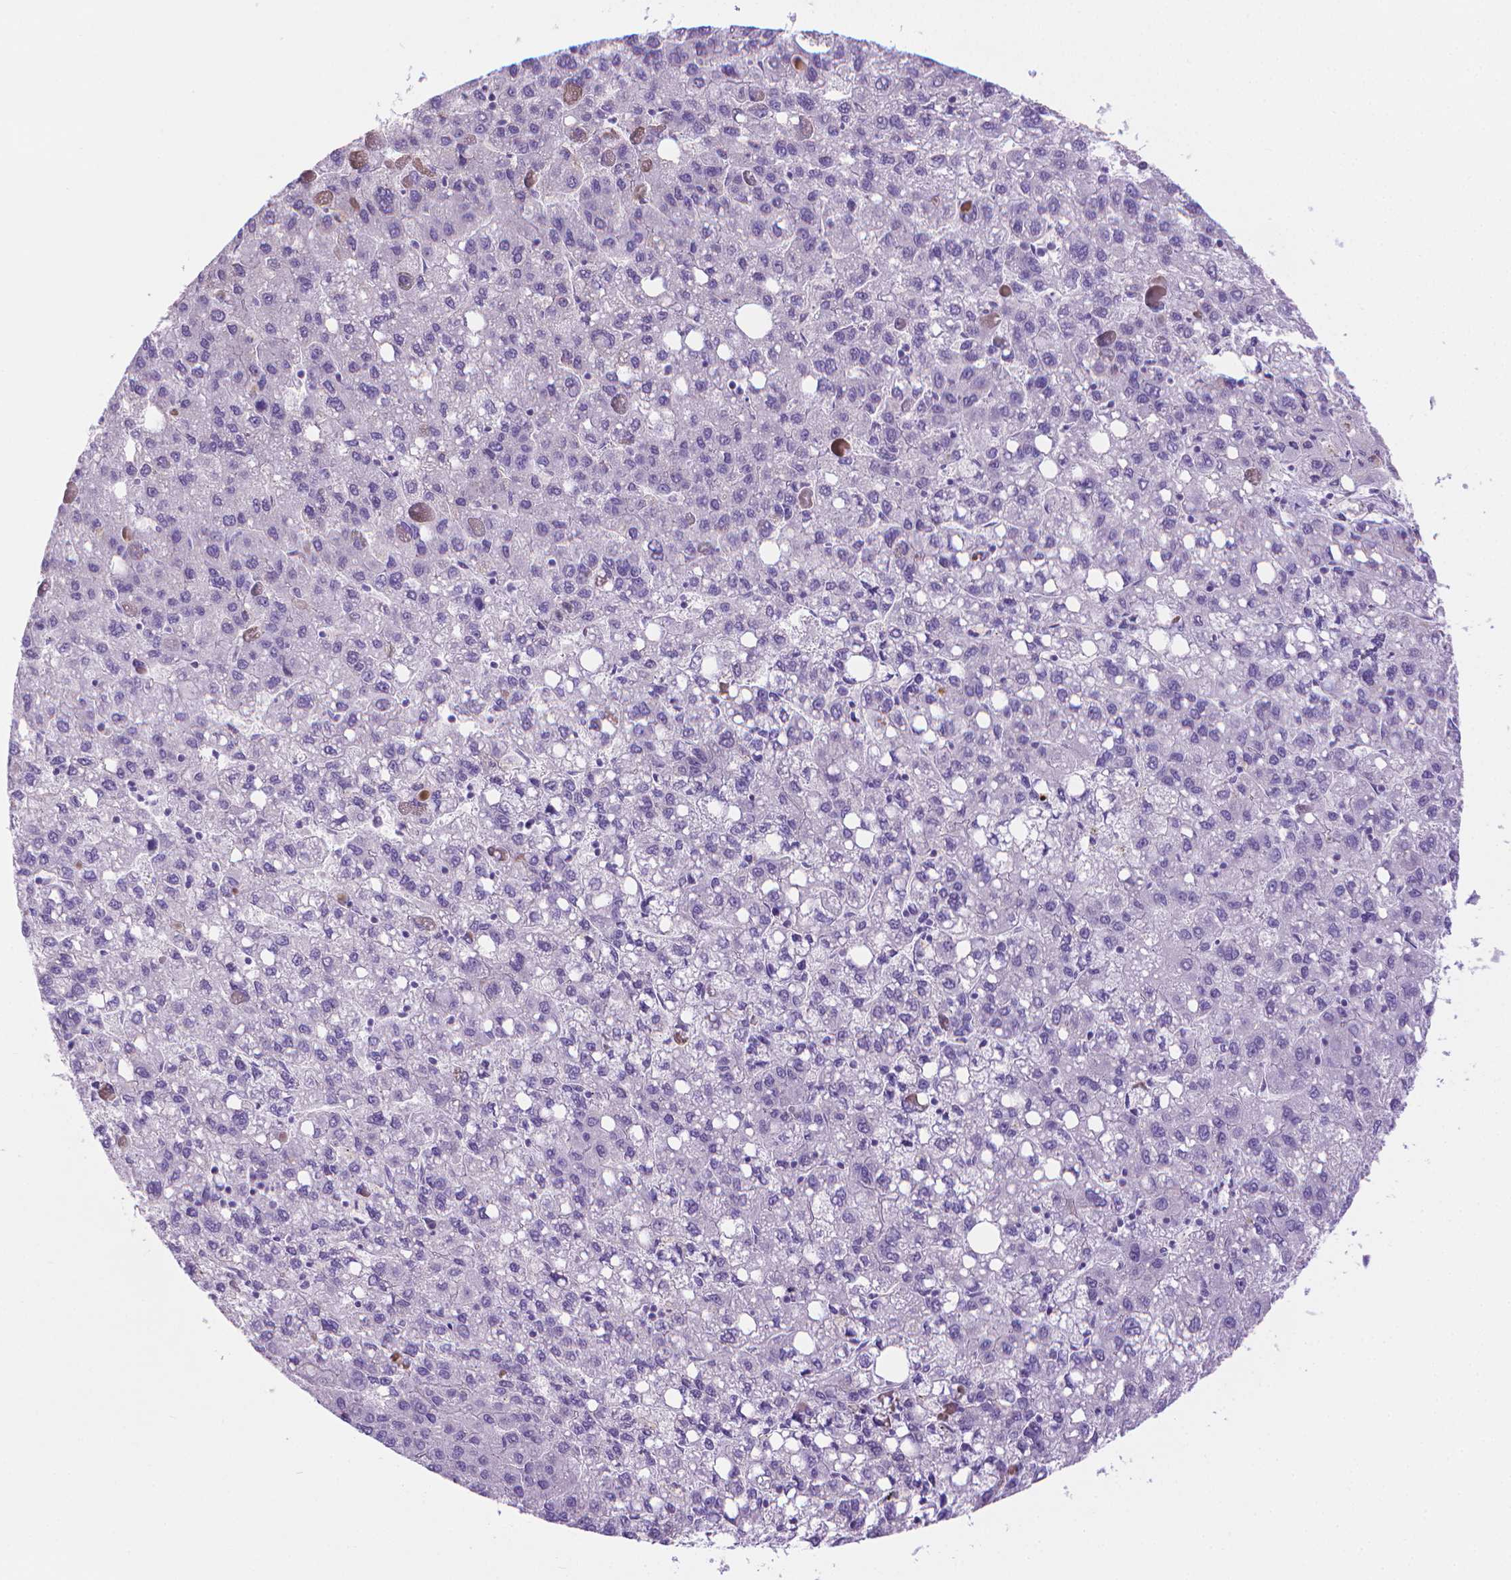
{"staining": {"intensity": "negative", "quantity": "none", "location": "none"}, "tissue": "liver cancer", "cell_type": "Tumor cells", "image_type": "cancer", "snomed": [{"axis": "morphology", "description": "Carcinoma, Hepatocellular, NOS"}, {"axis": "topography", "description": "Liver"}], "caption": "This is an IHC image of hepatocellular carcinoma (liver). There is no staining in tumor cells.", "gene": "SPAG6", "patient": {"sex": "female", "age": 82}}